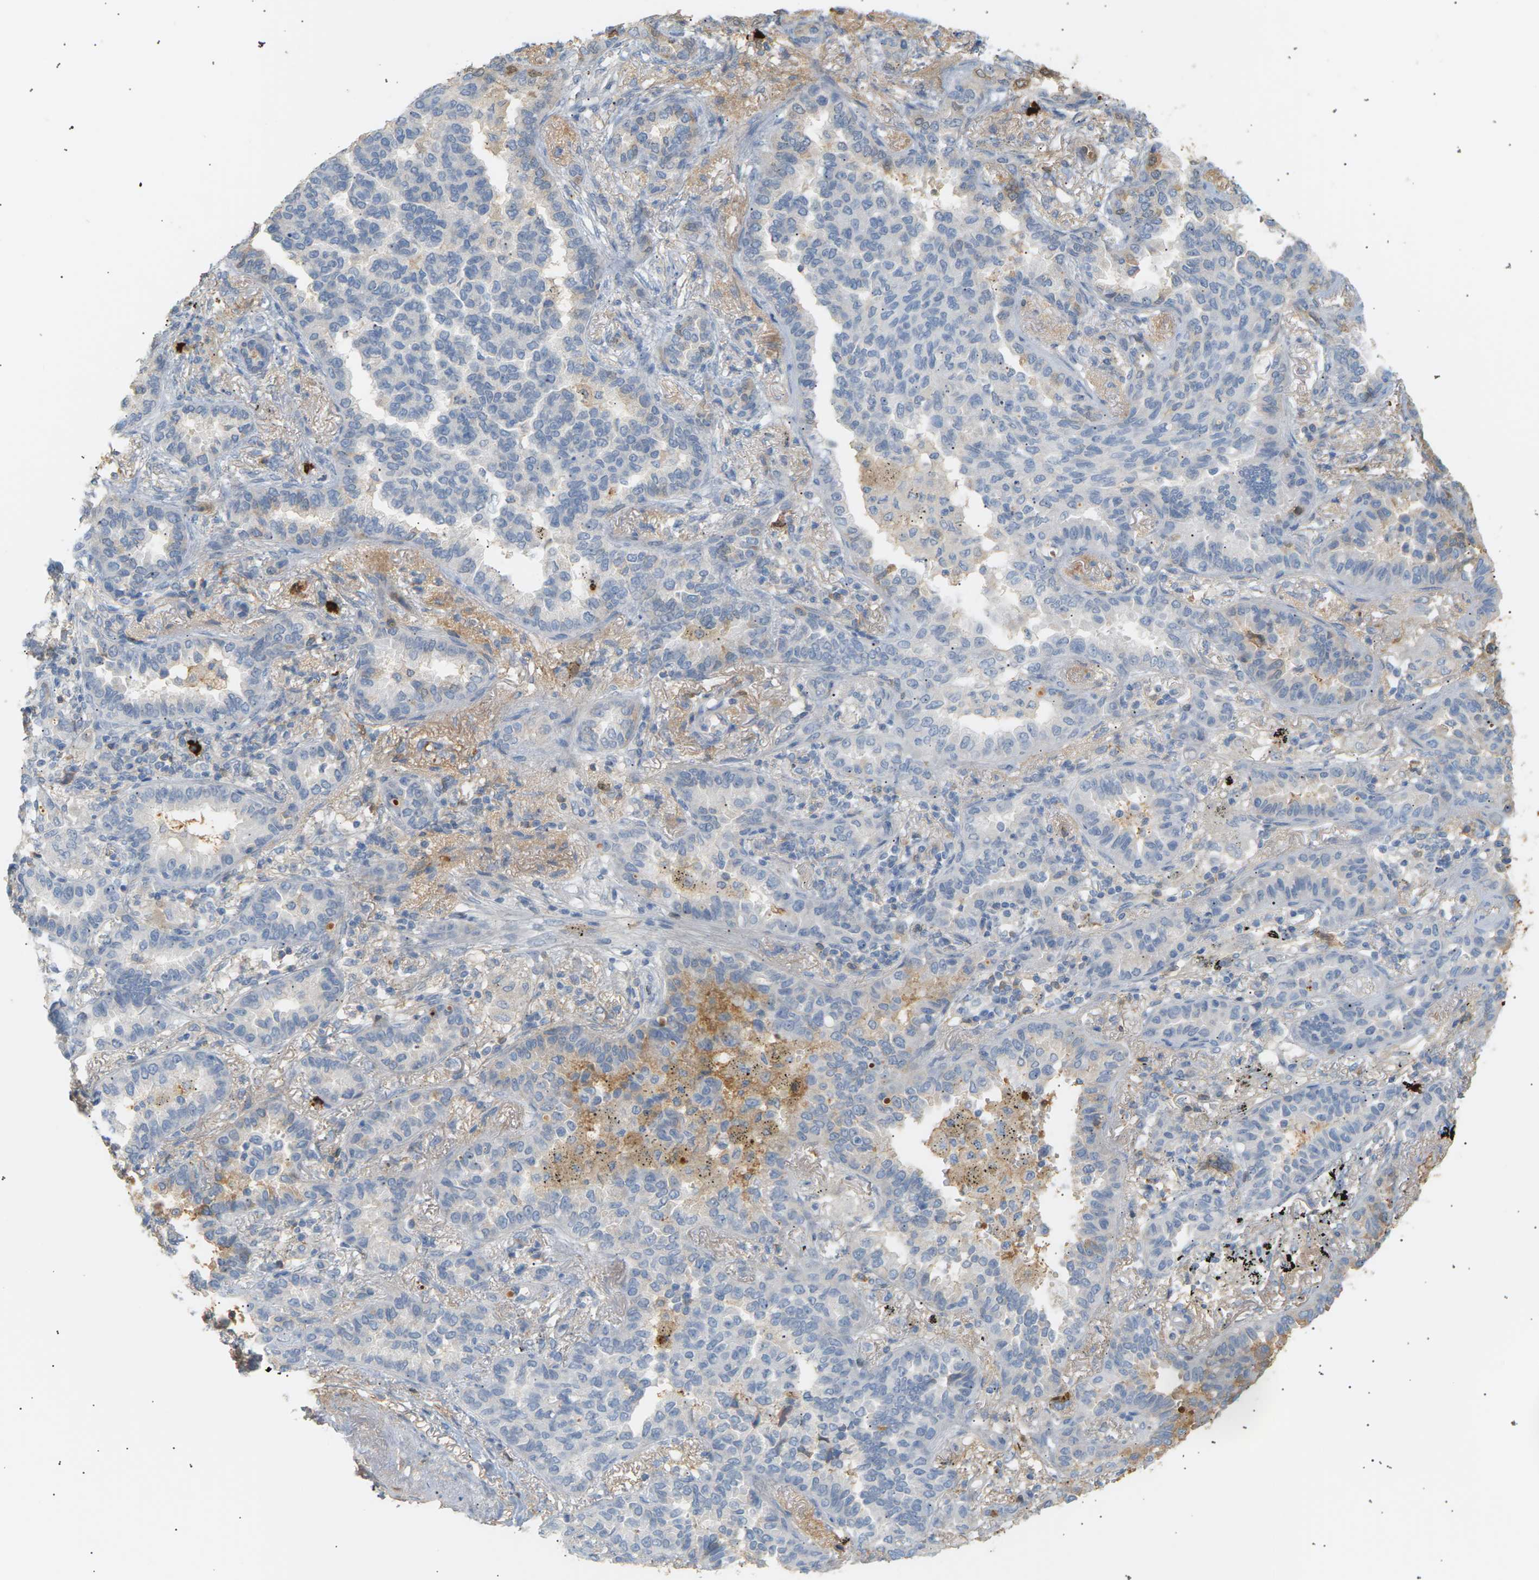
{"staining": {"intensity": "negative", "quantity": "none", "location": "none"}, "tissue": "lung cancer", "cell_type": "Tumor cells", "image_type": "cancer", "snomed": [{"axis": "morphology", "description": "Normal tissue, NOS"}, {"axis": "morphology", "description": "Adenocarcinoma, NOS"}, {"axis": "topography", "description": "Lung"}], "caption": "The image displays no staining of tumor cells in lung cancer (adenocarcinoma).", "gene": "IGLC3", "patient": {"sex": "male", "age": 59}}